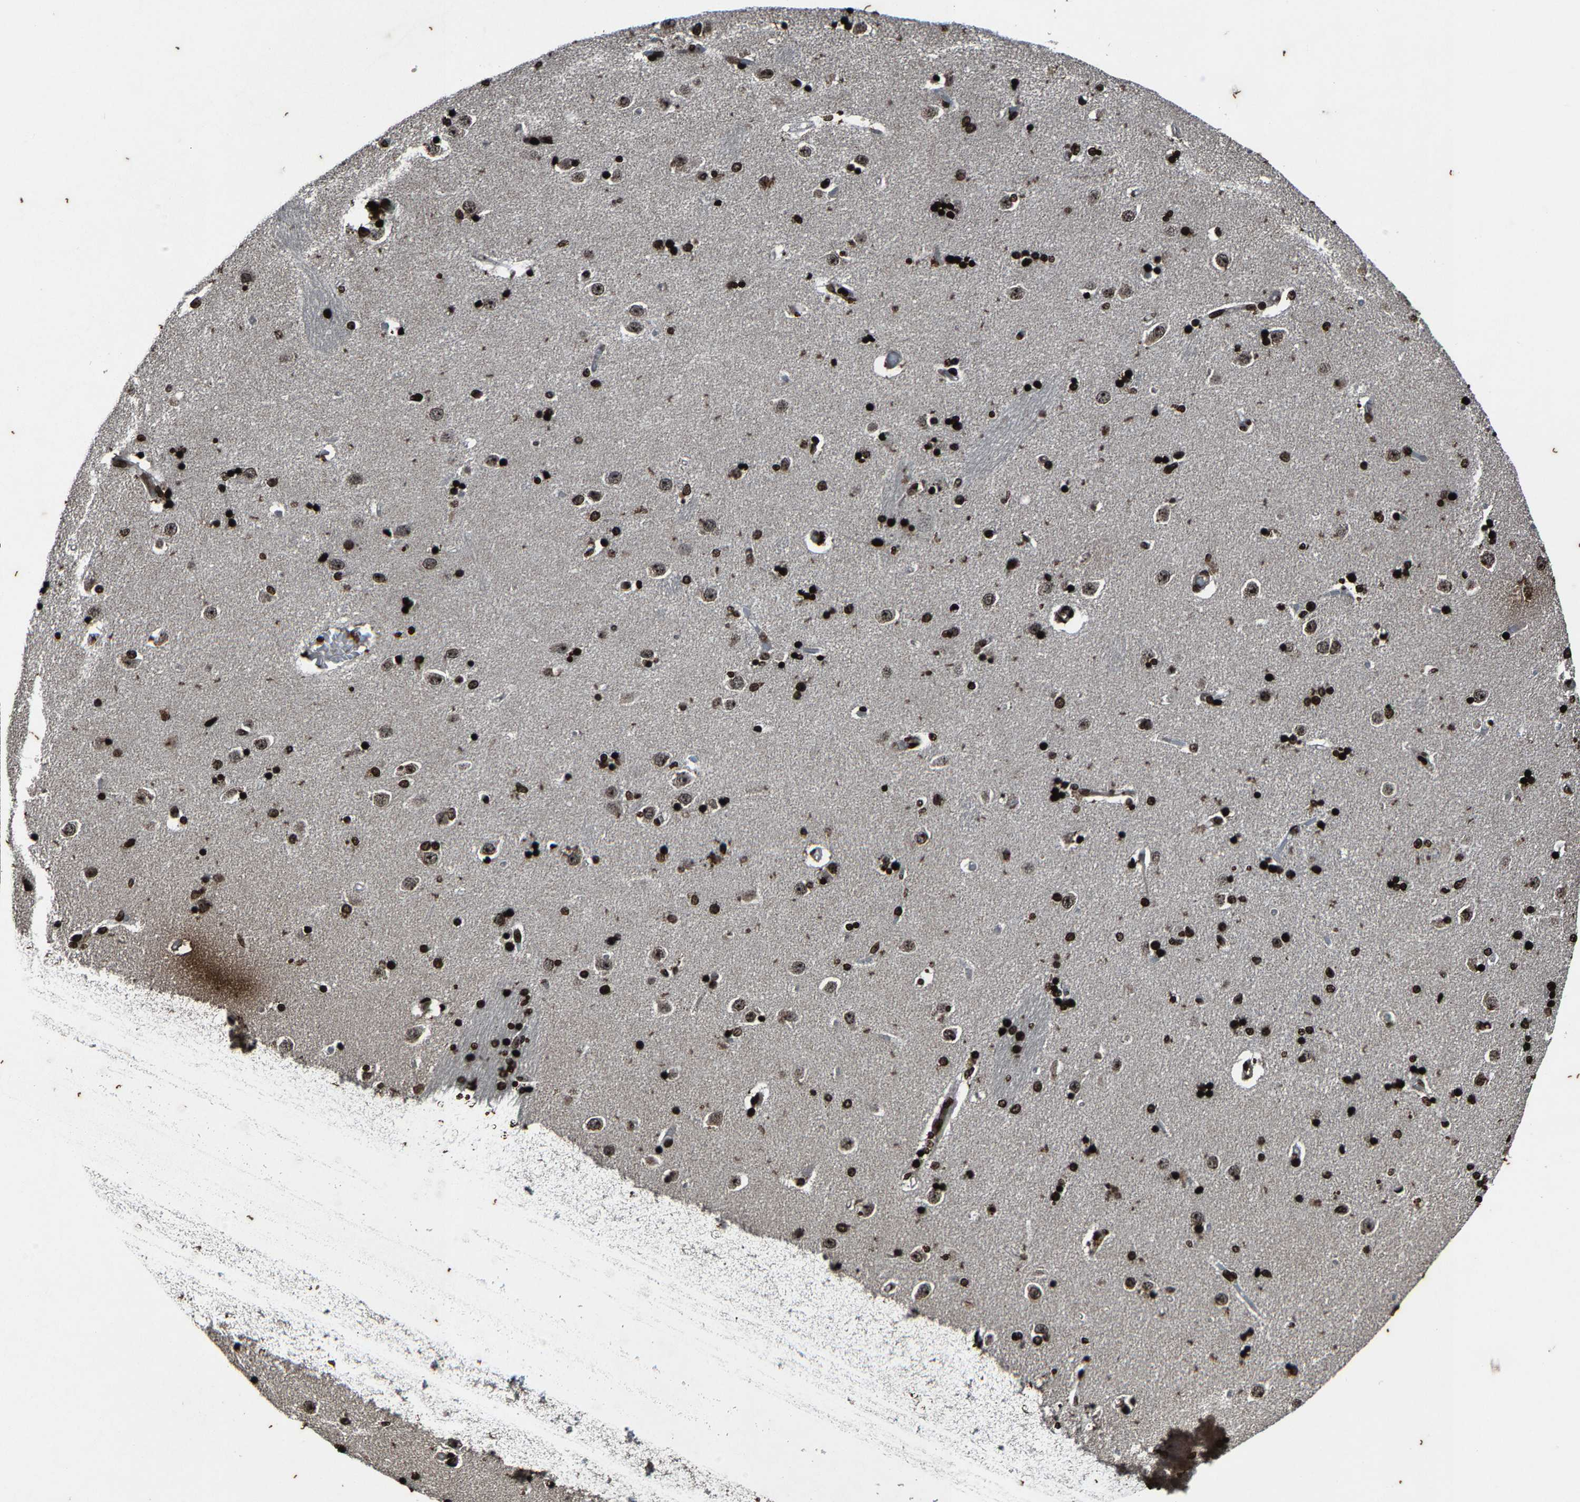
{"staining": {"intensity": "strong", "quantity": ">75%", "location": "nuclear"}, "tissue": "caudate", "cell_type": "Glial cells", "image_type": "normal", "snomed": [{"axis": "morphology", "description": "Normal tissue, NOS"}, {"axis": "topography", "description": "Lateral ventricle wall"}], "caption": "Immunohistochemistry (IHC) of normal caudate demonstrates high levels of strong nuclear staining in about >75% of glial cells.", "gene": "H4C1", "patient": {"sex": "female", "age": 54}}